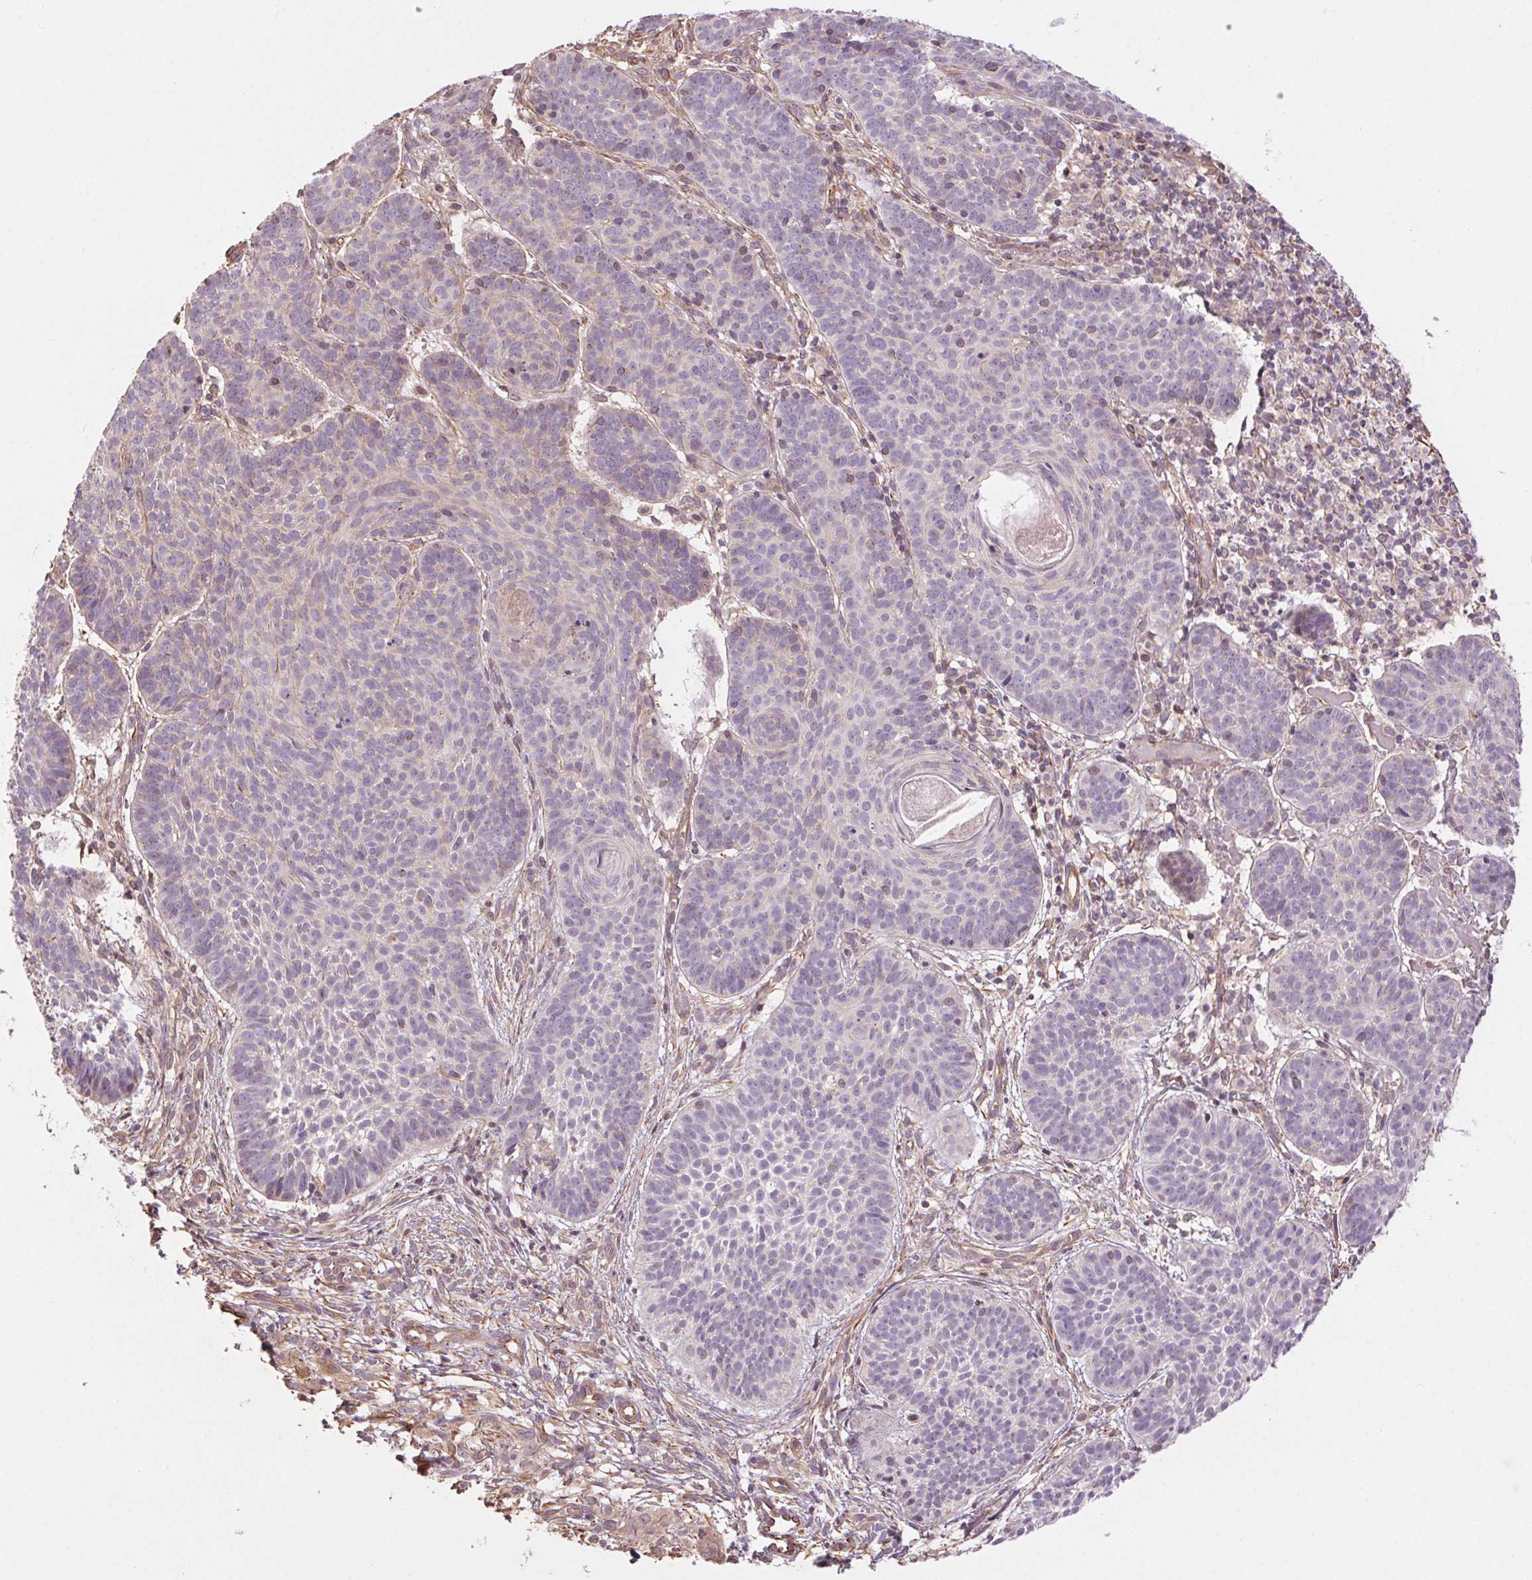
{"staining": {"intensity": "negative", "quantity": "none", "location": "none"}, "tissue": "skin cancer", "cell_type": "Tumor cells", "image_type": "cancer", "snomed": [{"axis": "morphology", "description": "Basal cell carcinoma"}, {"axis": "topography", "description": "Skin"}], "caption": "Photomicrograph shows no protein positivity in tumor cells of skin cancer tissue. The staining was performed using DAB (3,3'-diaminobenzidine) to visualize the protein expression in brown, while the nuclei were stained in blue with hematoxylin (Magnification: 20x).", "gene": "CCSER1", "patient": {"sex": "male", "age": 72}}